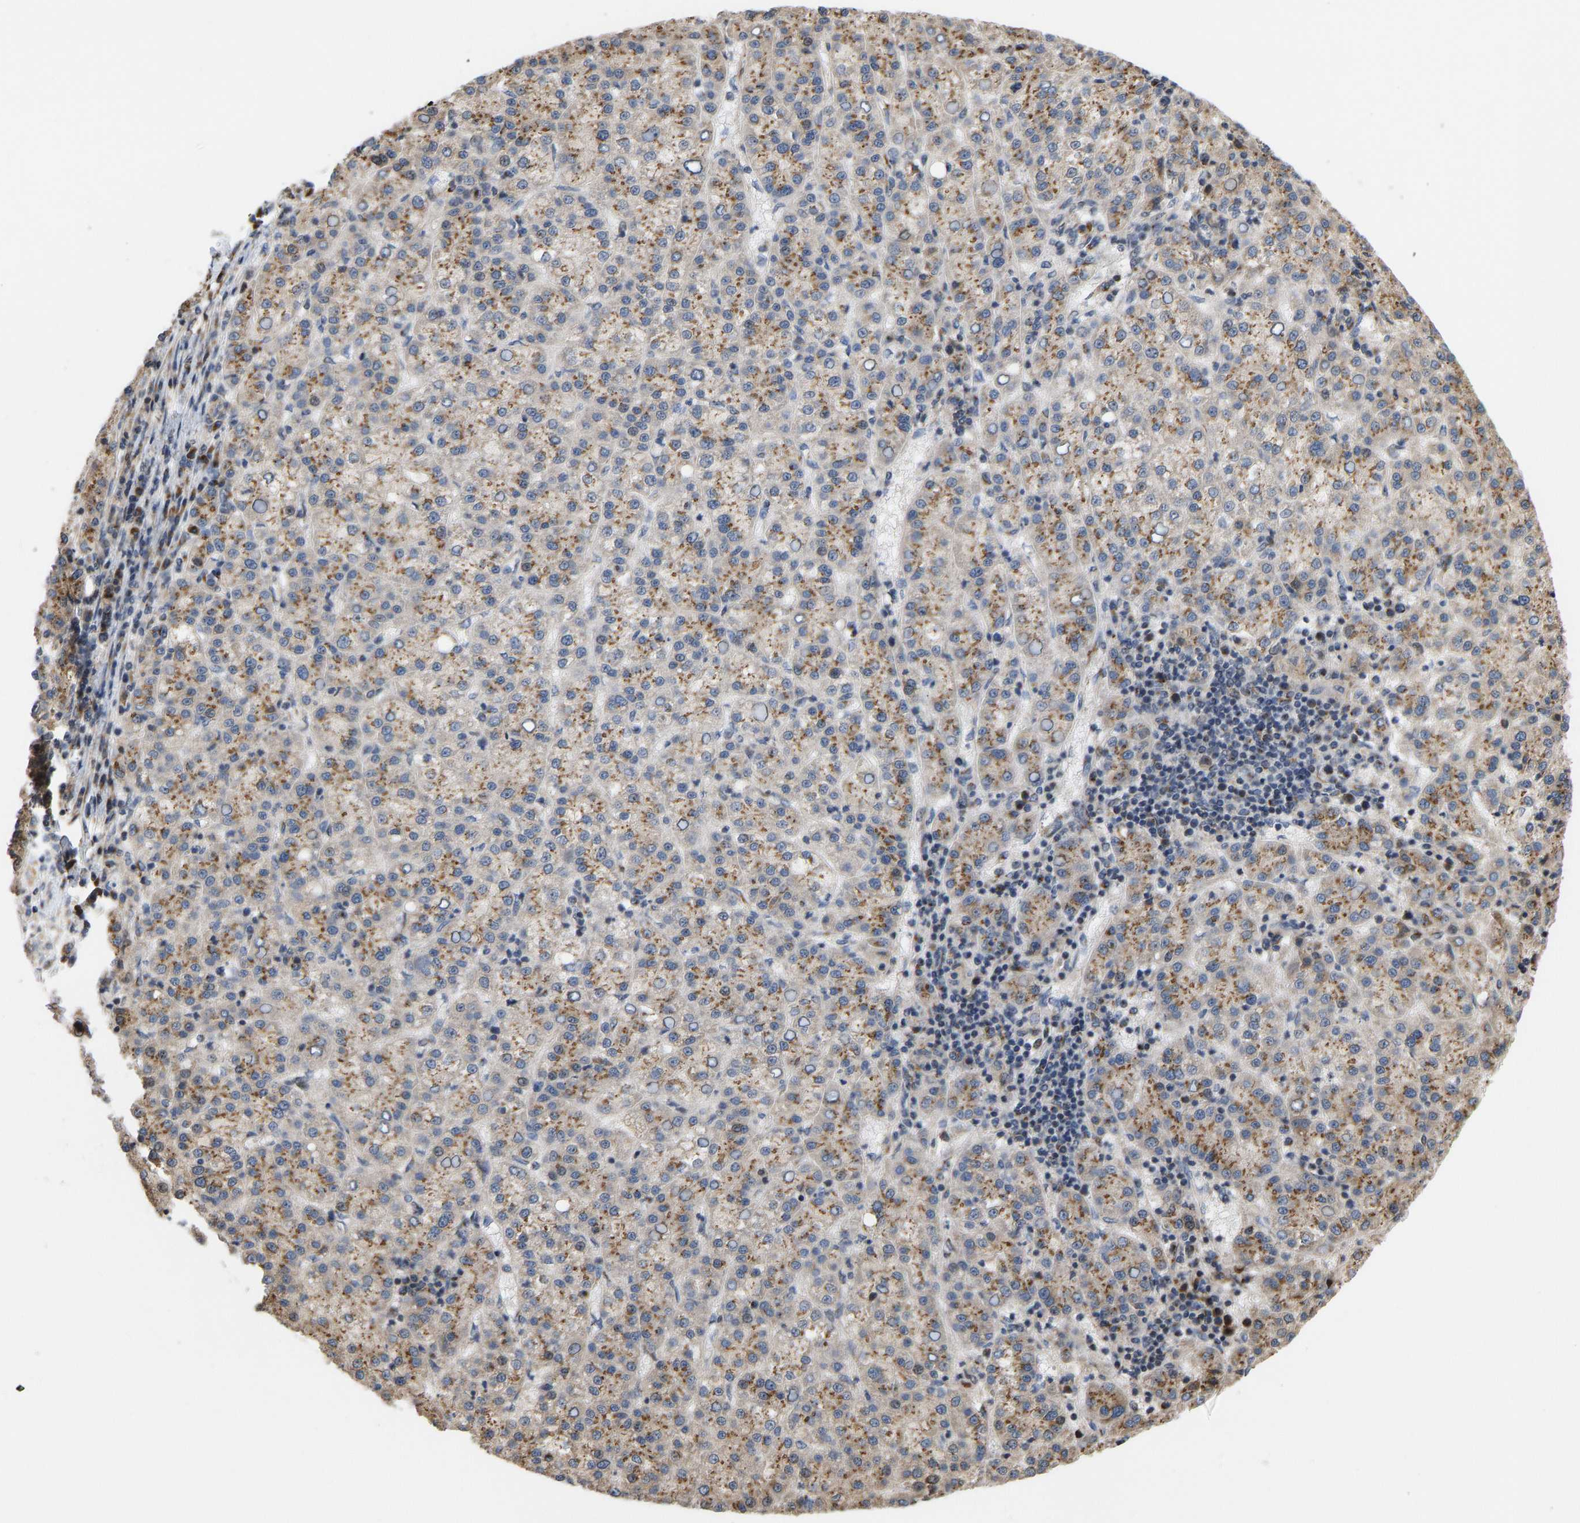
{"staining": {"intensity": "moderate", "quantity": ">75%", "location": "cytoplasmic/membranous"}, "tissue": "liver cancer", "cell_type": "Tumor cells", "image_type": "cancer", "snomed": [{"axis": "morphology", "description": "Carcinoma, Hepatocellular, NOS"}, {"axis": "topography", "description": "Liver"}], "caption": "Tumor cells show medium levels of moderate cytoplasmic/membranous expression in about >75% of cells in human hepatocellular carcinoma (liver).", "gene": "YIPF4", "patient": {"sex": "female", "age": 58}}